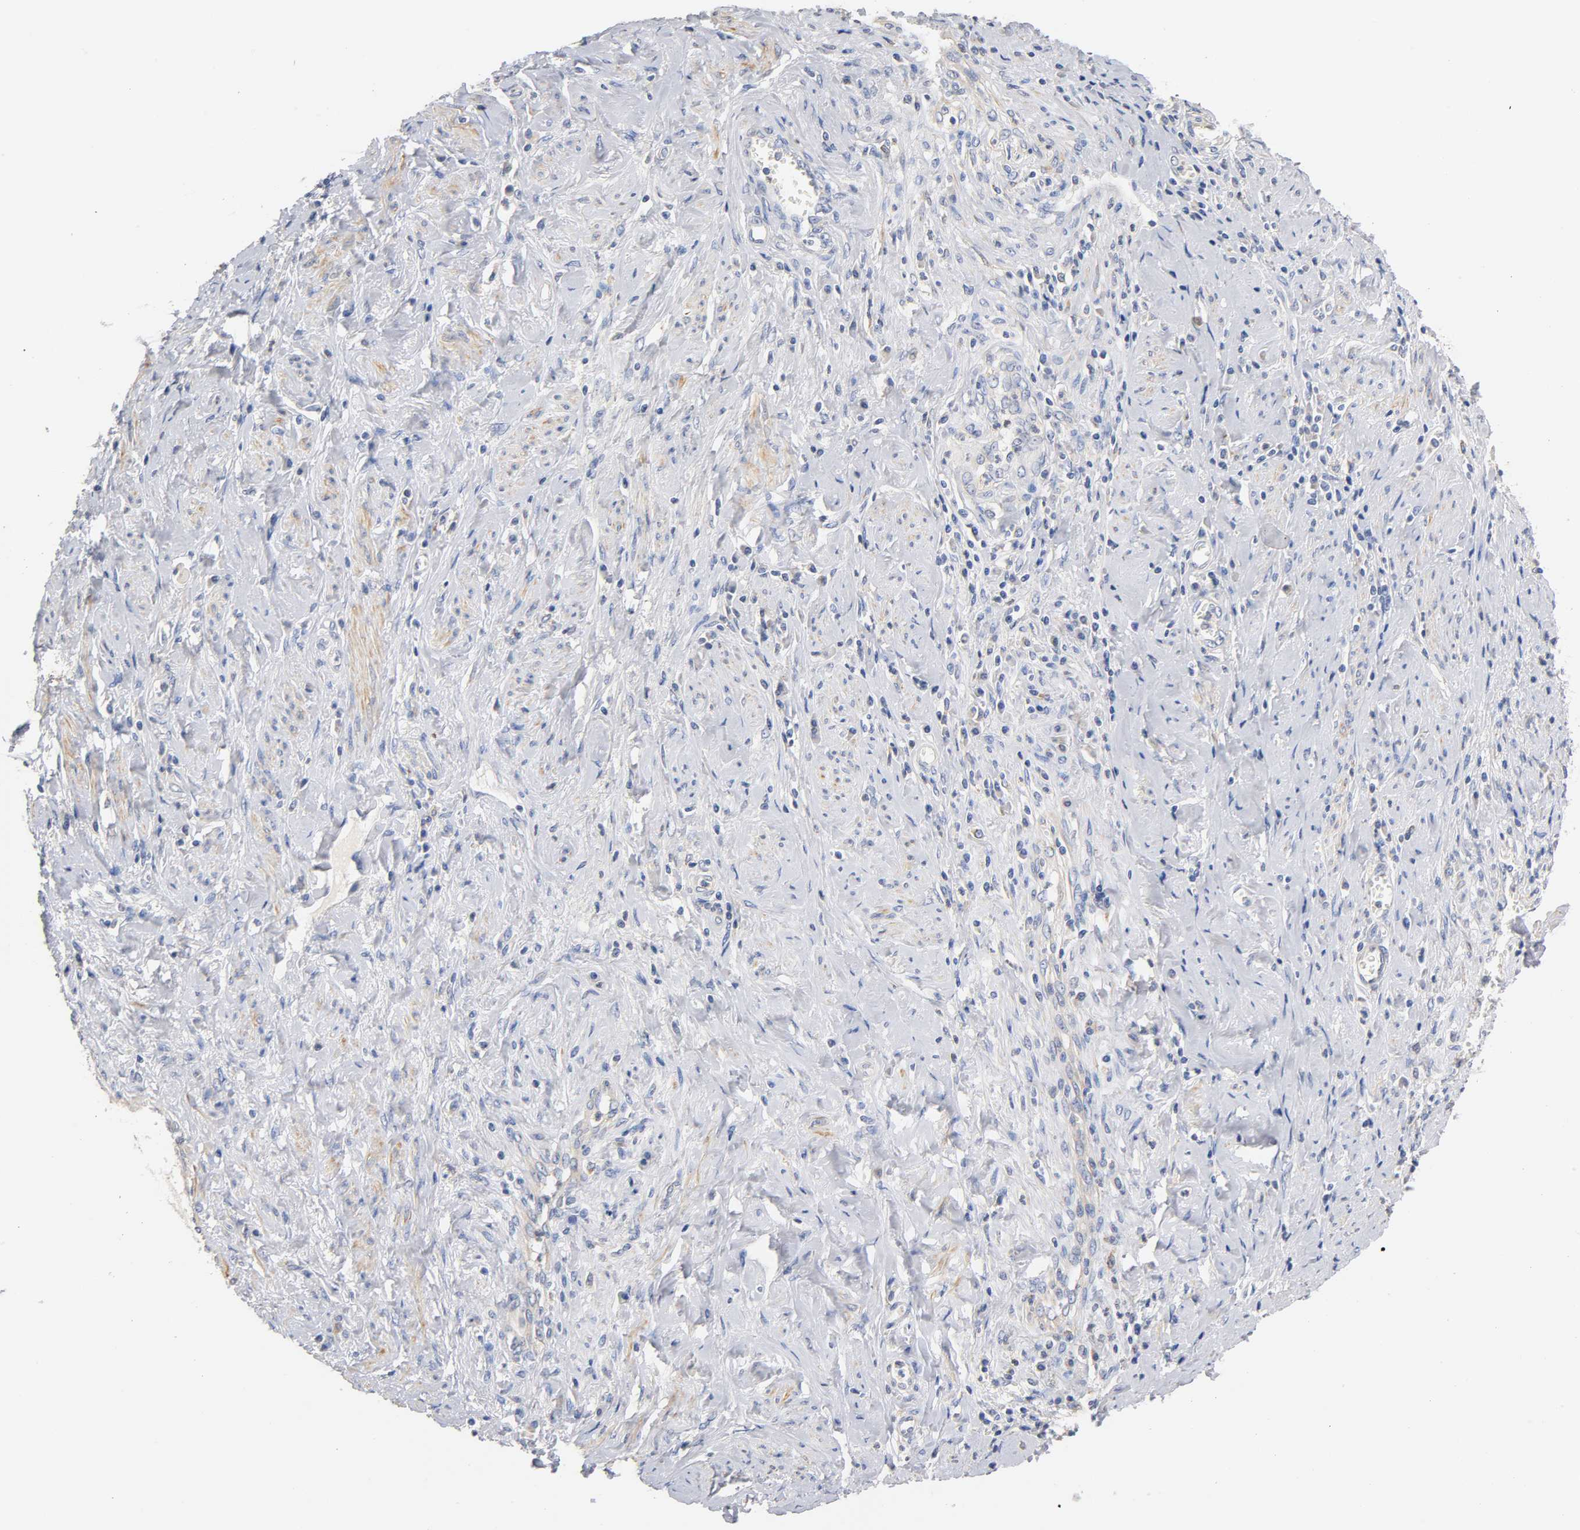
{"staining": {"intensity": "negative", "quantity": "none", "location": "none"}, "tissue": "cervical cancer", "cell_type": "Tumor cells", "image_type": "cancer", "snomed": [{"axis": "morphology", "description": "Squamous cell carcinoma, NOS"}, {"axis": "topography", "description": "Cervix"}], "caption": "The micrograph shows no staining of tumor cells in cervical cancer (squamous cell carcinoma).", "gene": "SEMA5A", "patient": {"sex": "female", "age": 53}}